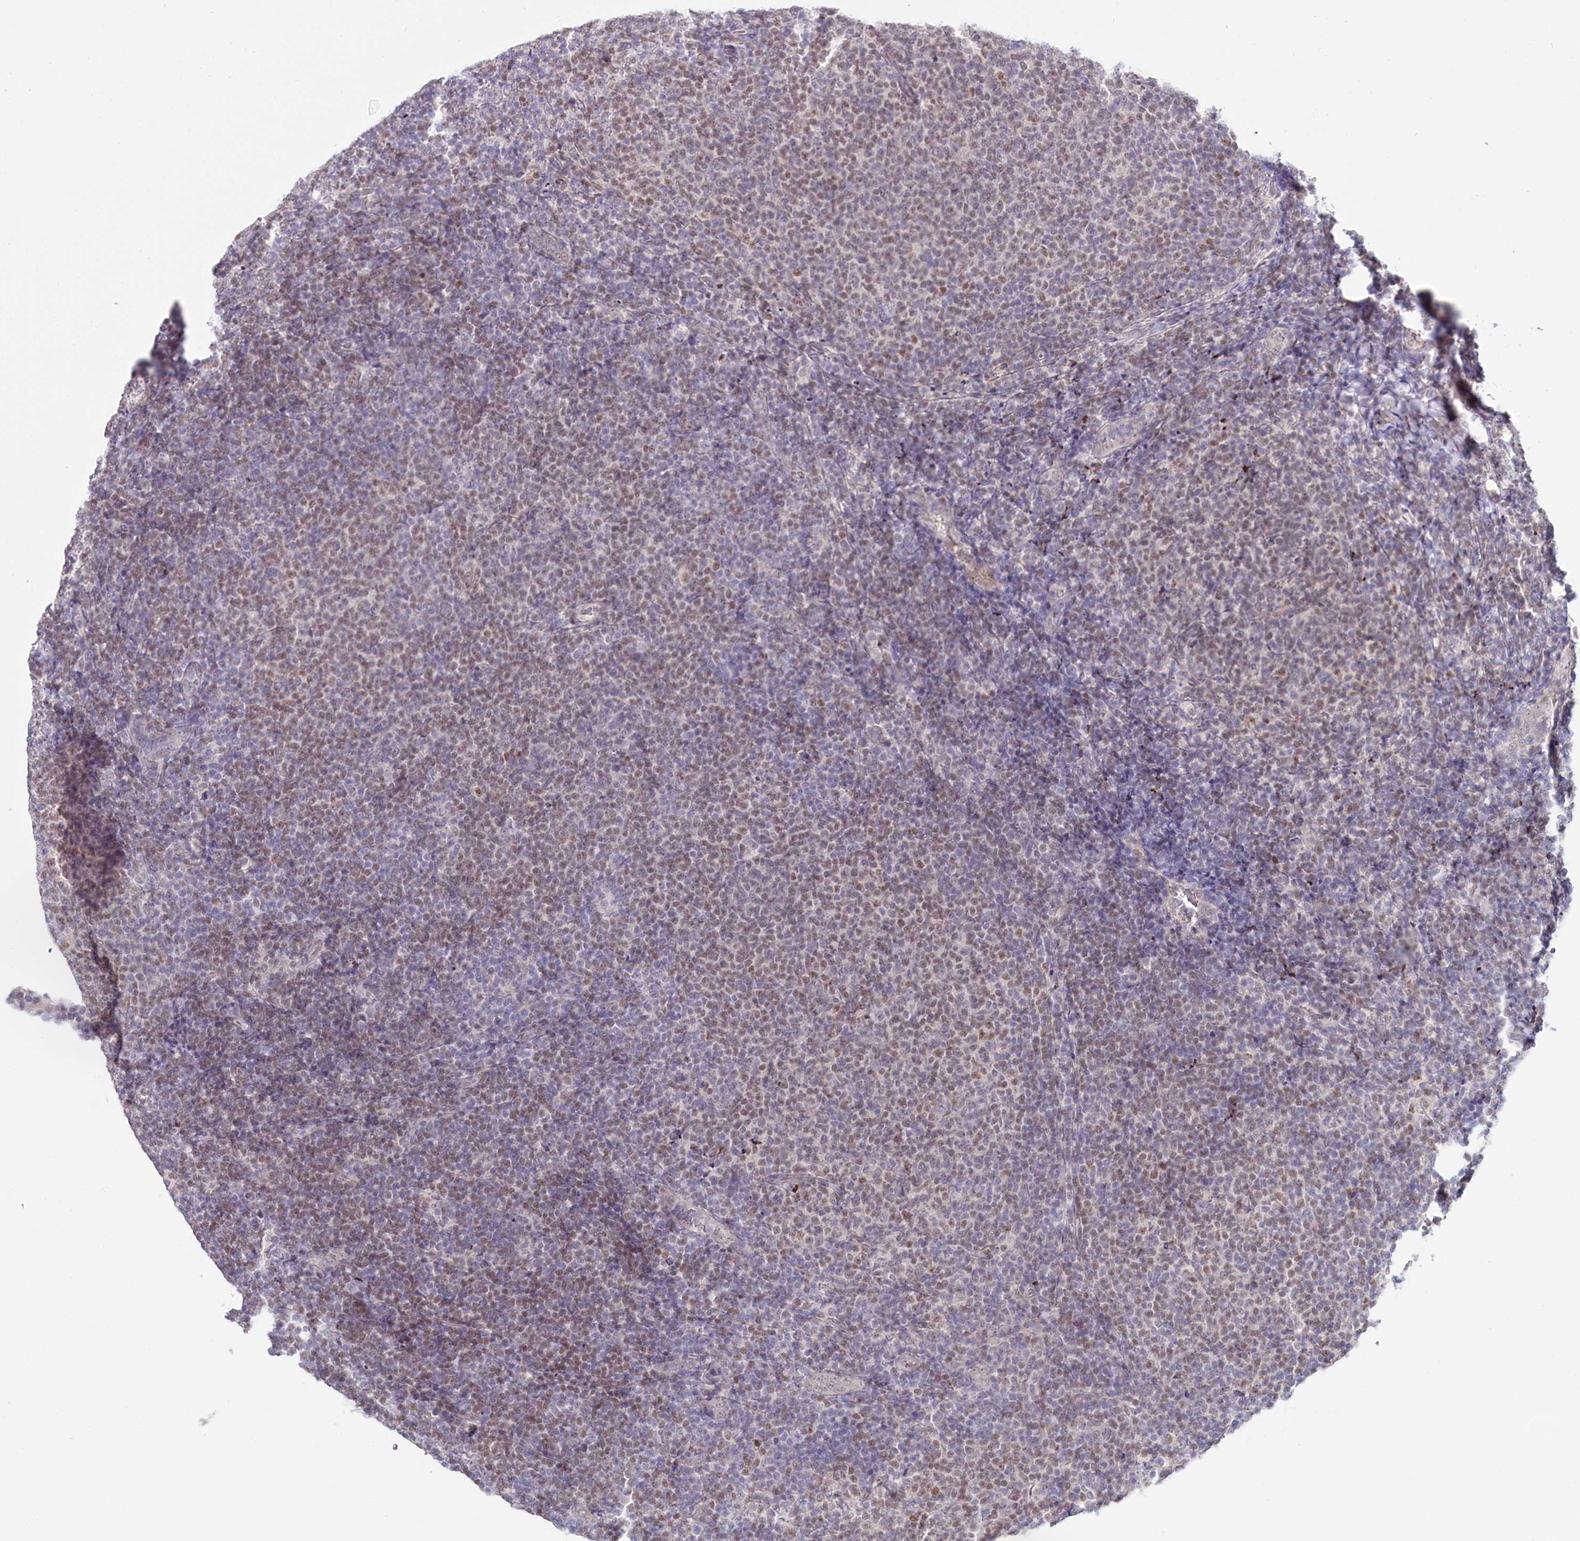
{"staining": {"intensity": "weak", "quantity": "25%-75%", "location": "nuclear"}, "tissue": "lymphoma", "cell_type": "Tumor cells", "image_type": "cancer", "snomed": [{"axis": "morphology", "description": "Malignant lymphoma, non-Hodgkin's type, Low grade"}, {"axis": "topography", "description": "Lymph node"}], "caption": "Protein staining by immunohistochemistry exhibits weak nuclear positivity in approximately 25%-75% of tumor cells in low-grade malignant lymphoma, non-Hodgkin's type.", "gene": "AMTN", "patient": {"sex": "male", "age": 66}}